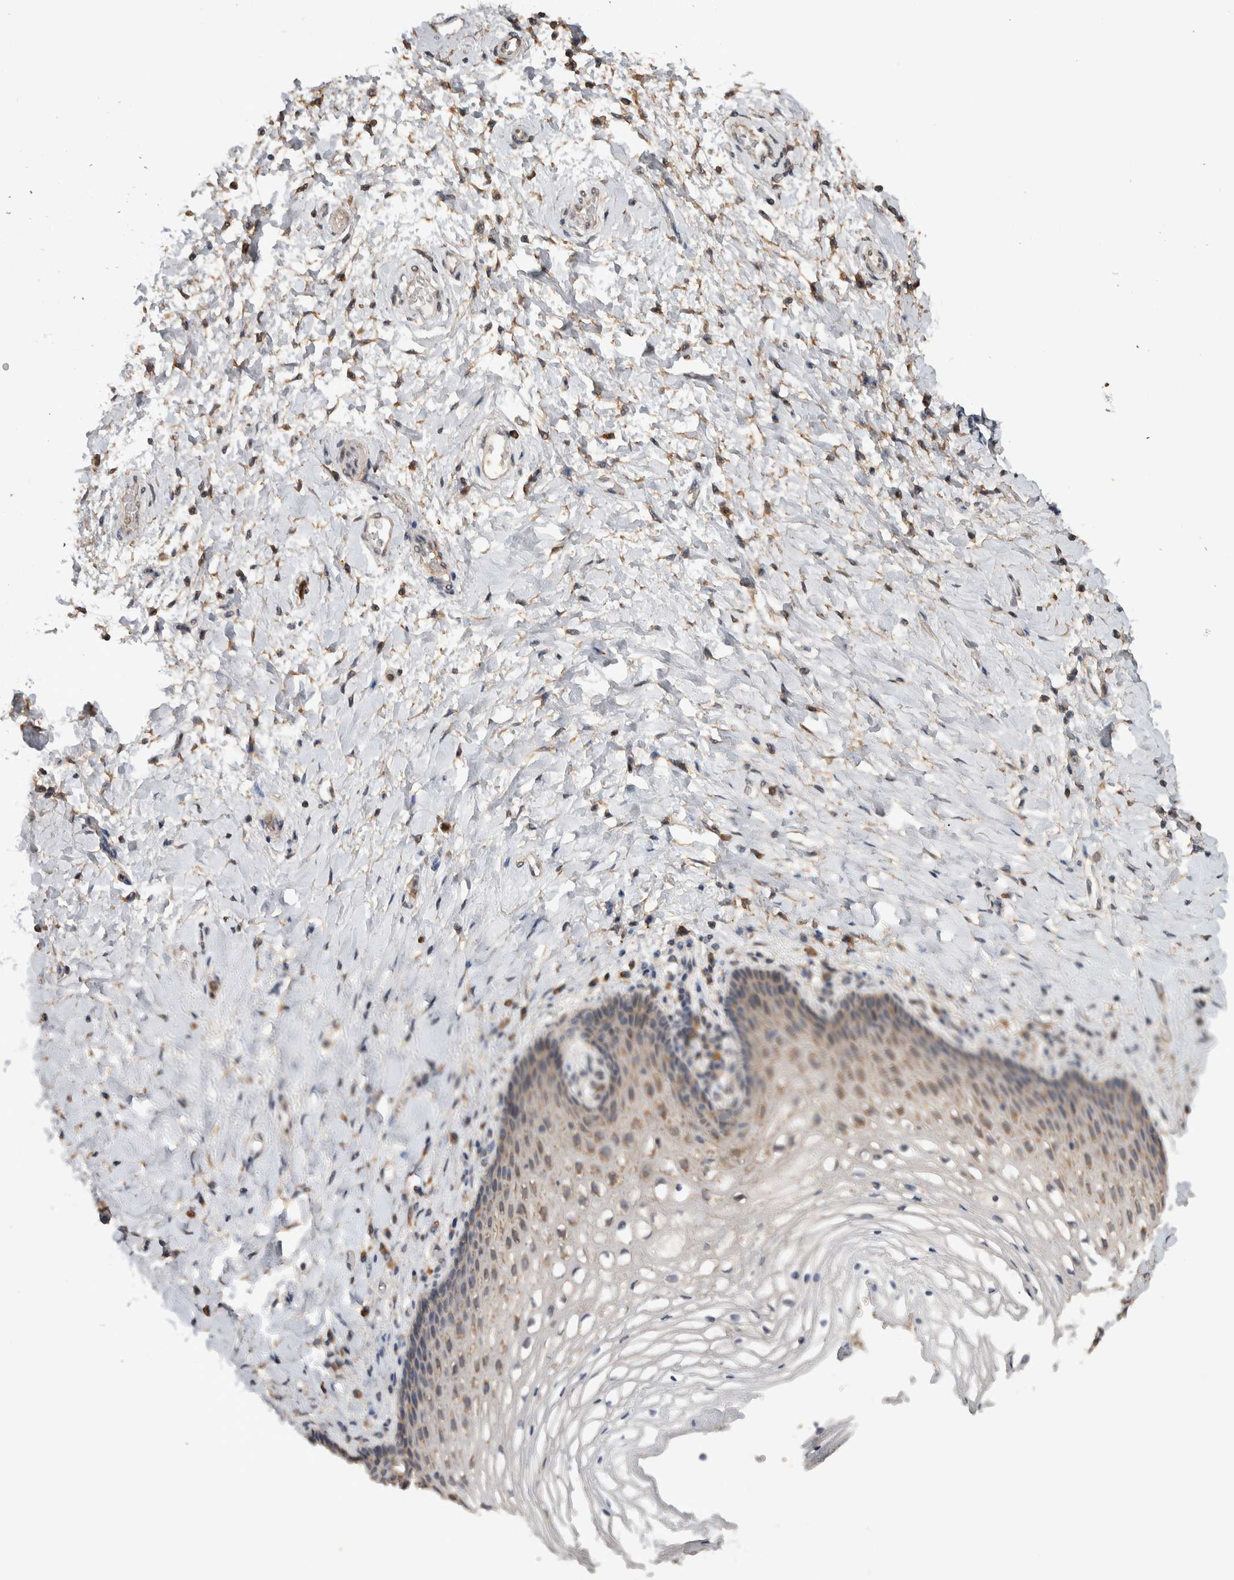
{"staining": {"intensity": "moderate", "quantity": ">75%", "location": "cytoplasmic/membranous"}, "tissue": "vagina", "cell_type": "Squamous epithelial cells", "image_type": "normal", "snomed": [{"axis": "morphology", "description": "Normal tissue, NOS"}, {"axis": "topography", "description": "Vagina"}], "caption": "IHC image of unremarkable vagina: vagina stained using immunohistochemistry shows medium levels of moderate protein expression localized specifically in the cytoplasmic/membranous of squamous epithelial cells, appearing as a cytoplasmic/membranous brown color.", "gene": "DVL2", "patient": {"sex": "female", "age": 60}}